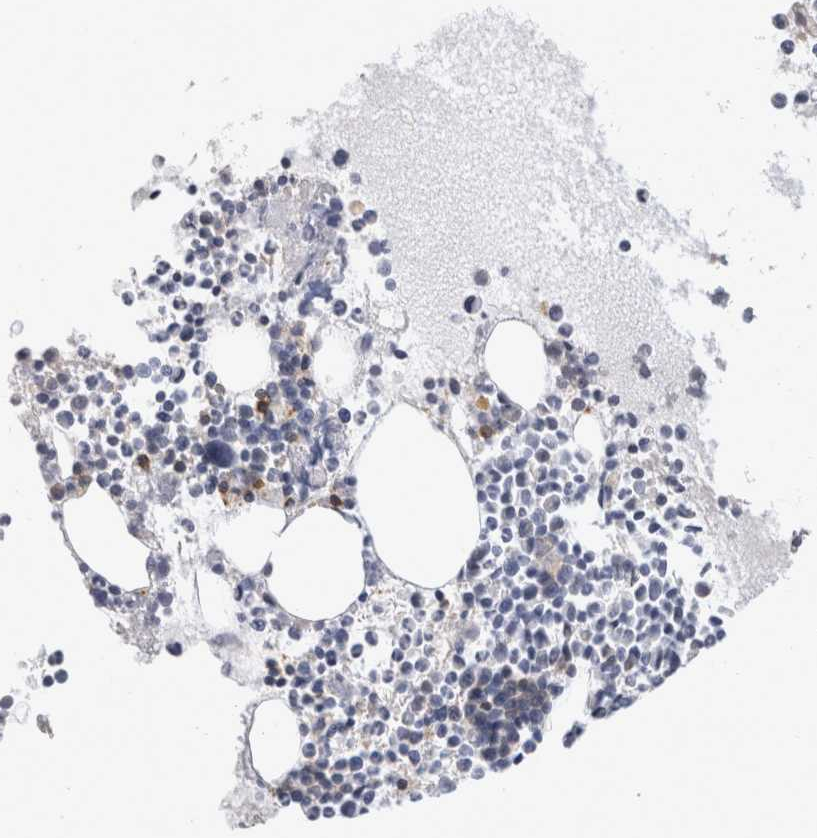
{"staining": {"intensity": "moderate", "quantity": "<25%", "location": "cytoplasmic/membranous,nuclear"}, "tissue": "bone marrow", "cell_type": "Hematopoietic cells", "image_type": "normal", "snomed": [{"axis": "morphology", "description": "Normal tissue, NOS"}, {"axis": "morphology", "description": "Inflammation, NOS"}, {"axis": "topography", "description": "Bone marrow"}], "caption": "Unremarkable bone marrow was stained to show a protein in brown. There is low levels of moderate cytoplasmic/membranous,nuclear expression in approximately <25% of hematopoietic cells. The staining was performed using DAB, with brown indicating positive protein expression. Nuclei are stained blue with hematoxylin.", "gene": "TCF4", "patient": {"sex": "male", "age": 46}}